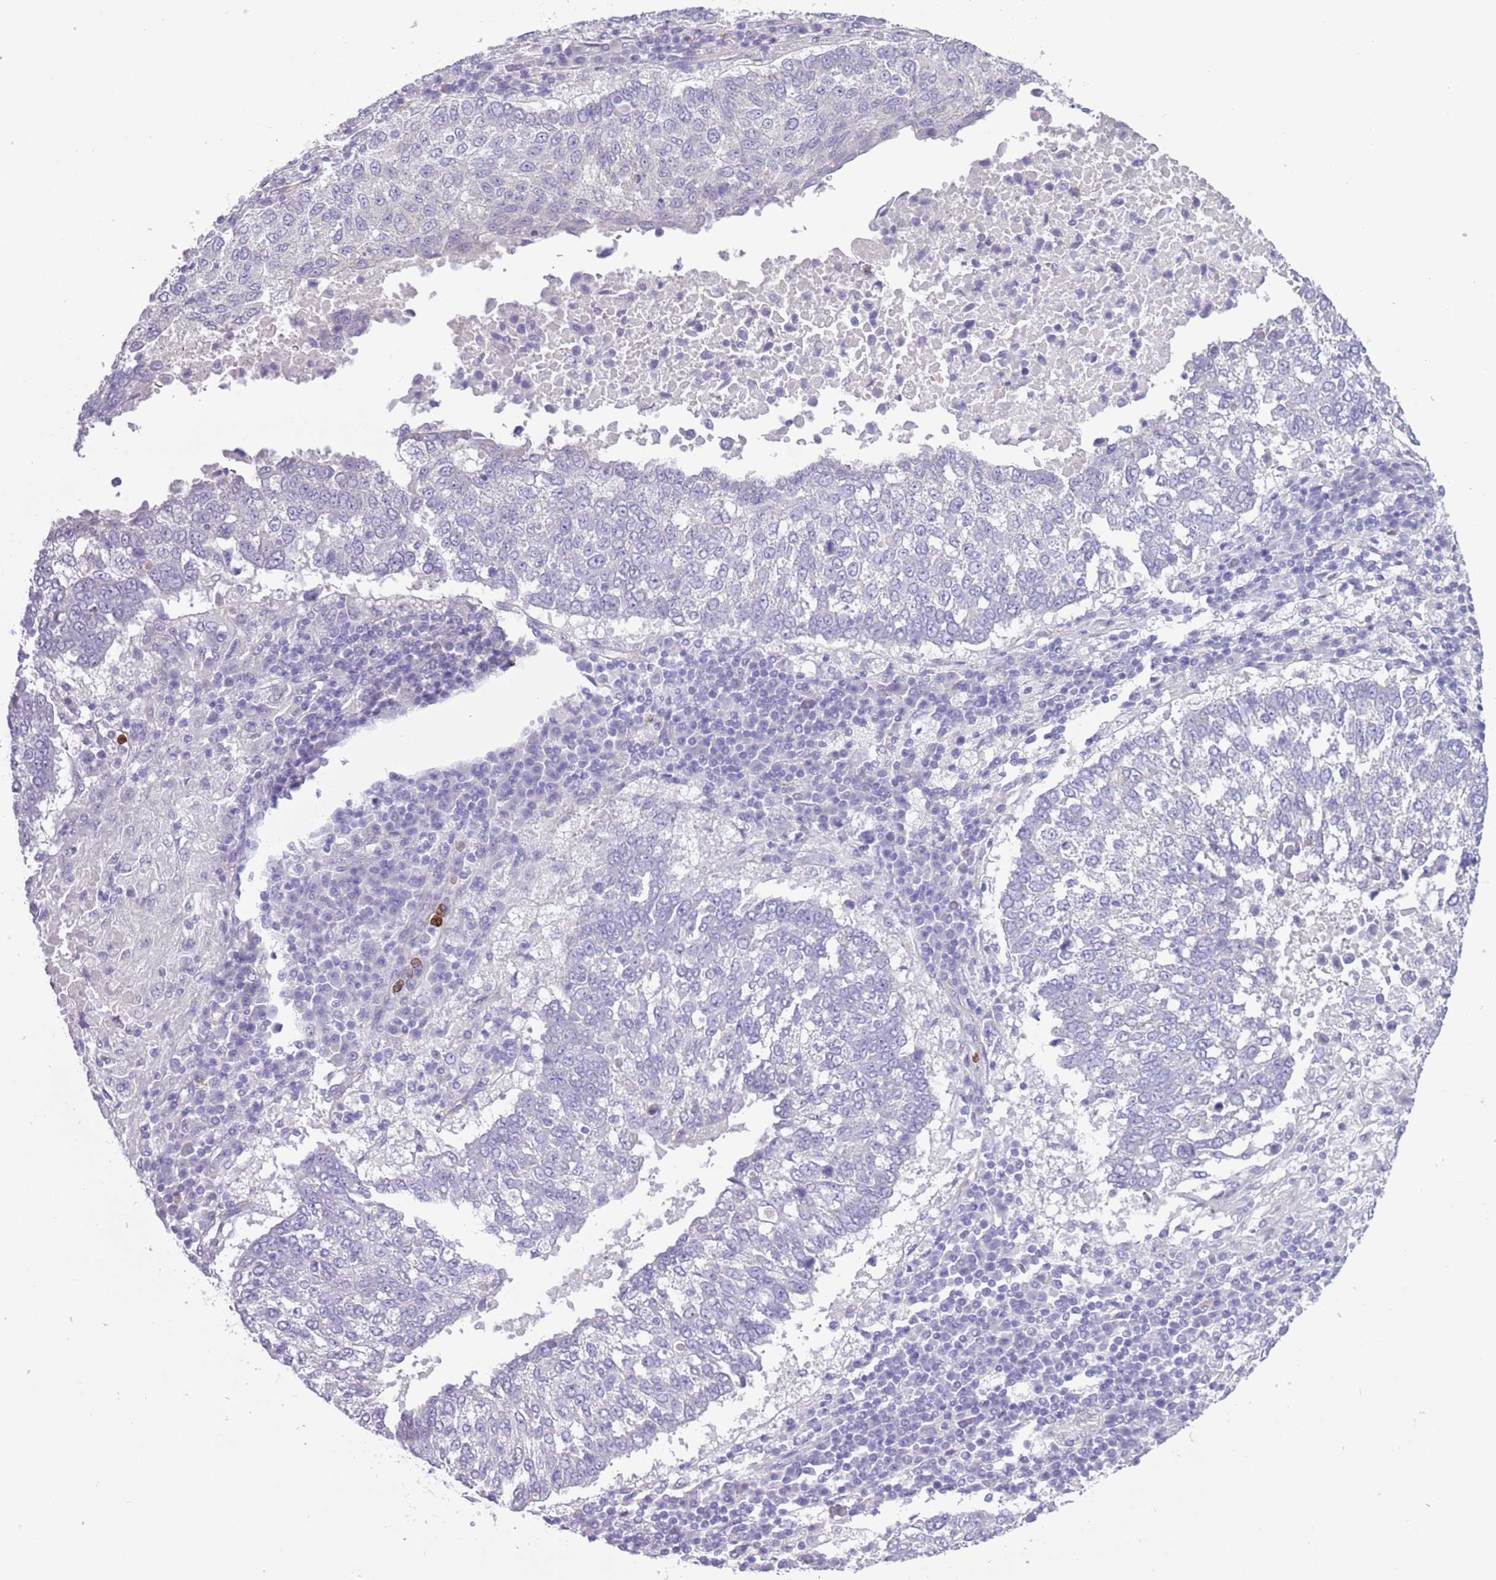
{"staining": {"intensity": "negative", "quantity": "none", "location": "none"}, "tissue": "lung cancer", "cell_type": "Tumor cells", "image_type": "cancer", "snomed": [{"axis": "morphology", "description": "Squamous cell carcinoma, NOS"}, {"axis": "topography", "description": "Lung"}], "caption": "Protein analysis of squamous cell carcinoma (lung) reveals no significant staining in tumor cells.", "gene": "TSGA13", "patient": {"sex": "male", "age": 73}}